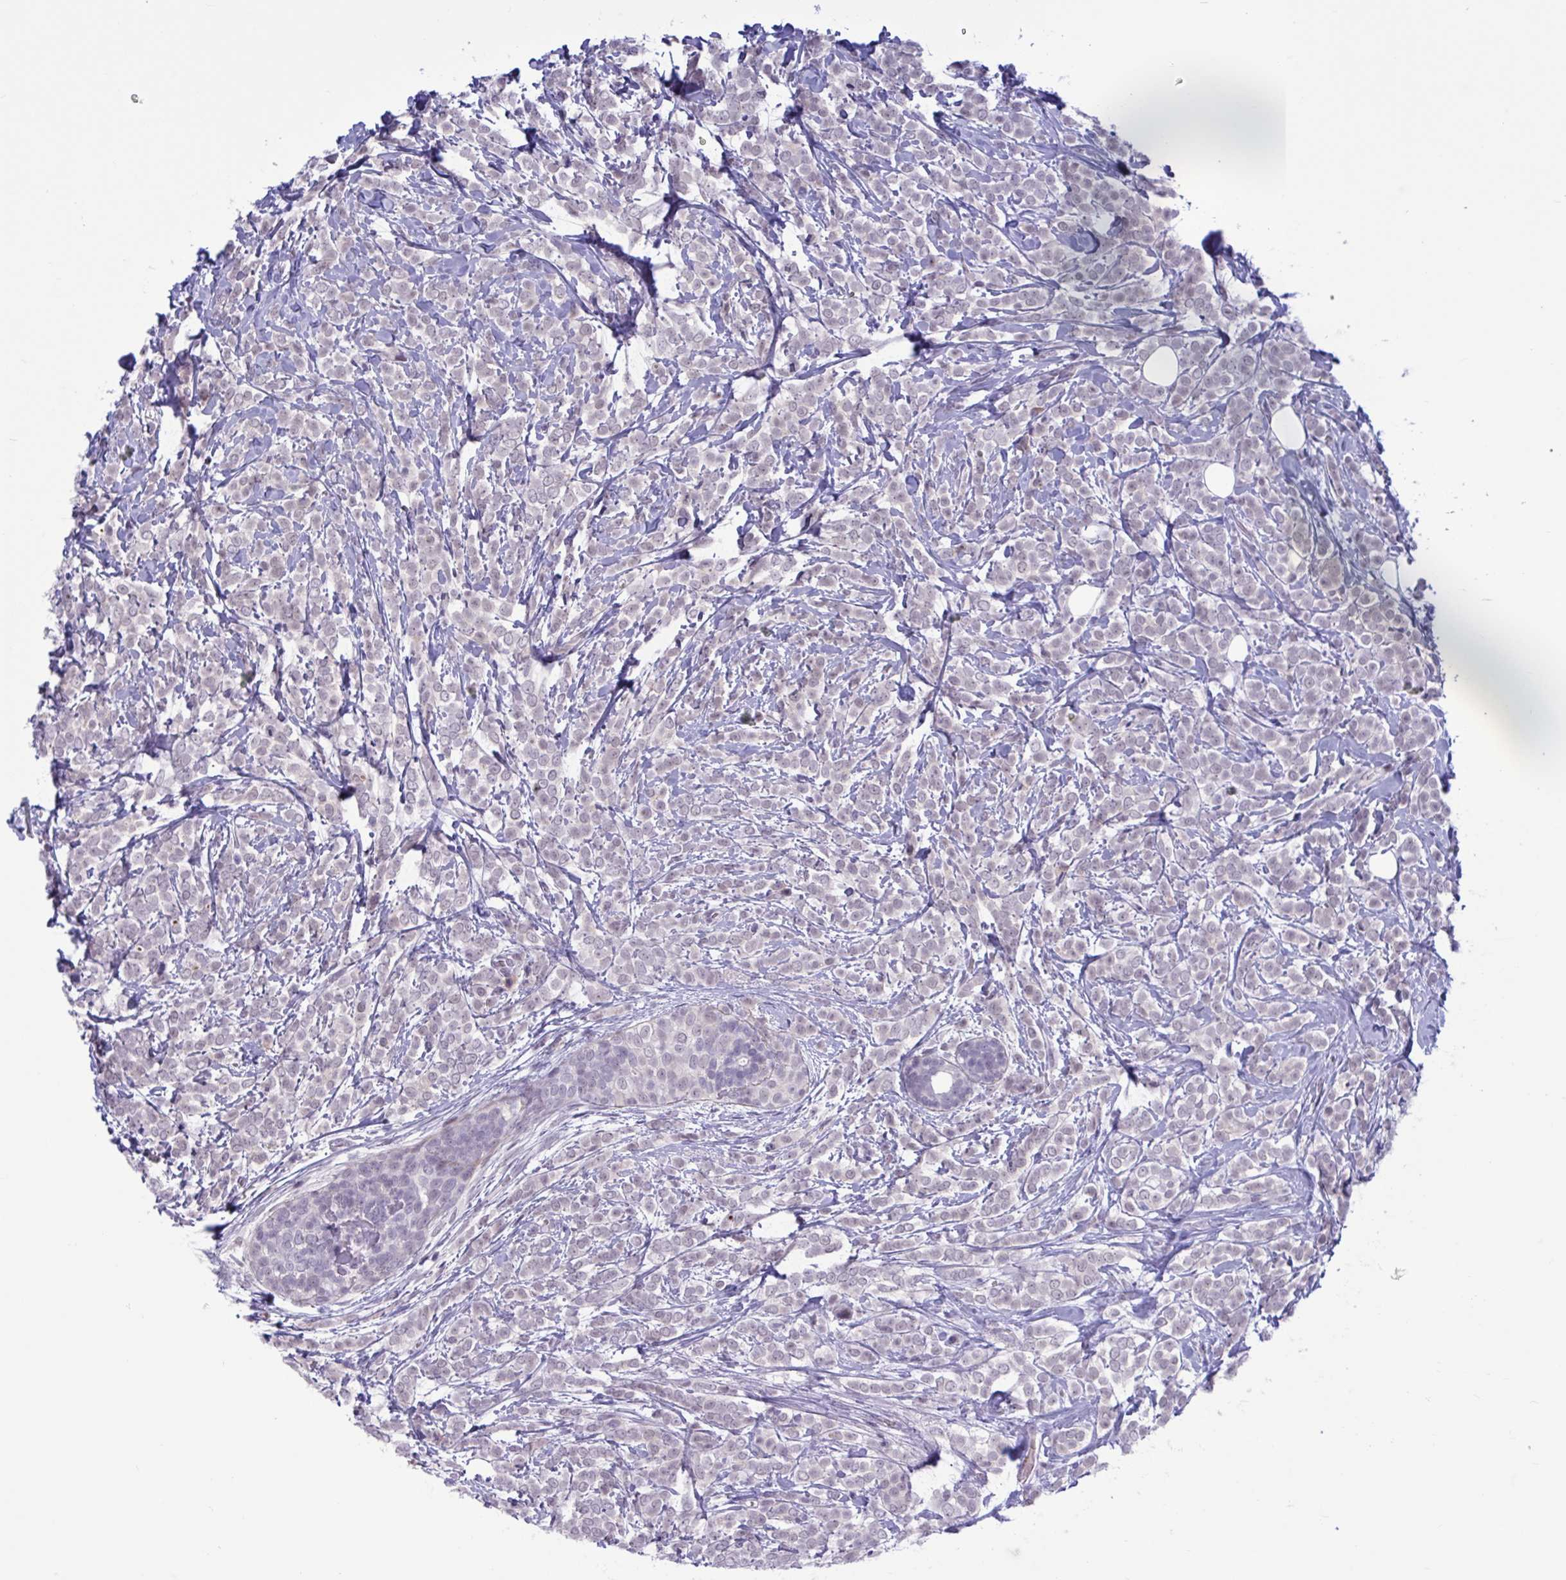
{"staining": {"intensity": "negative", "quantity": "none", "location": "none"}, "tissue": "breast cancer", "cell_type": "Tumor cells", "image_type": "cancer", "snomed": [{"axis": "morphology", "description": "Lobular carcinoma"}, {"axis": "topography", "description": "Breast"}], "caption": "Immunohistochemical staining of lobular carcinoma (breast) displays no significant expression in tumor cells.", "gene": "CNGB3", "patient": {"sex": "female", "age": 49}}